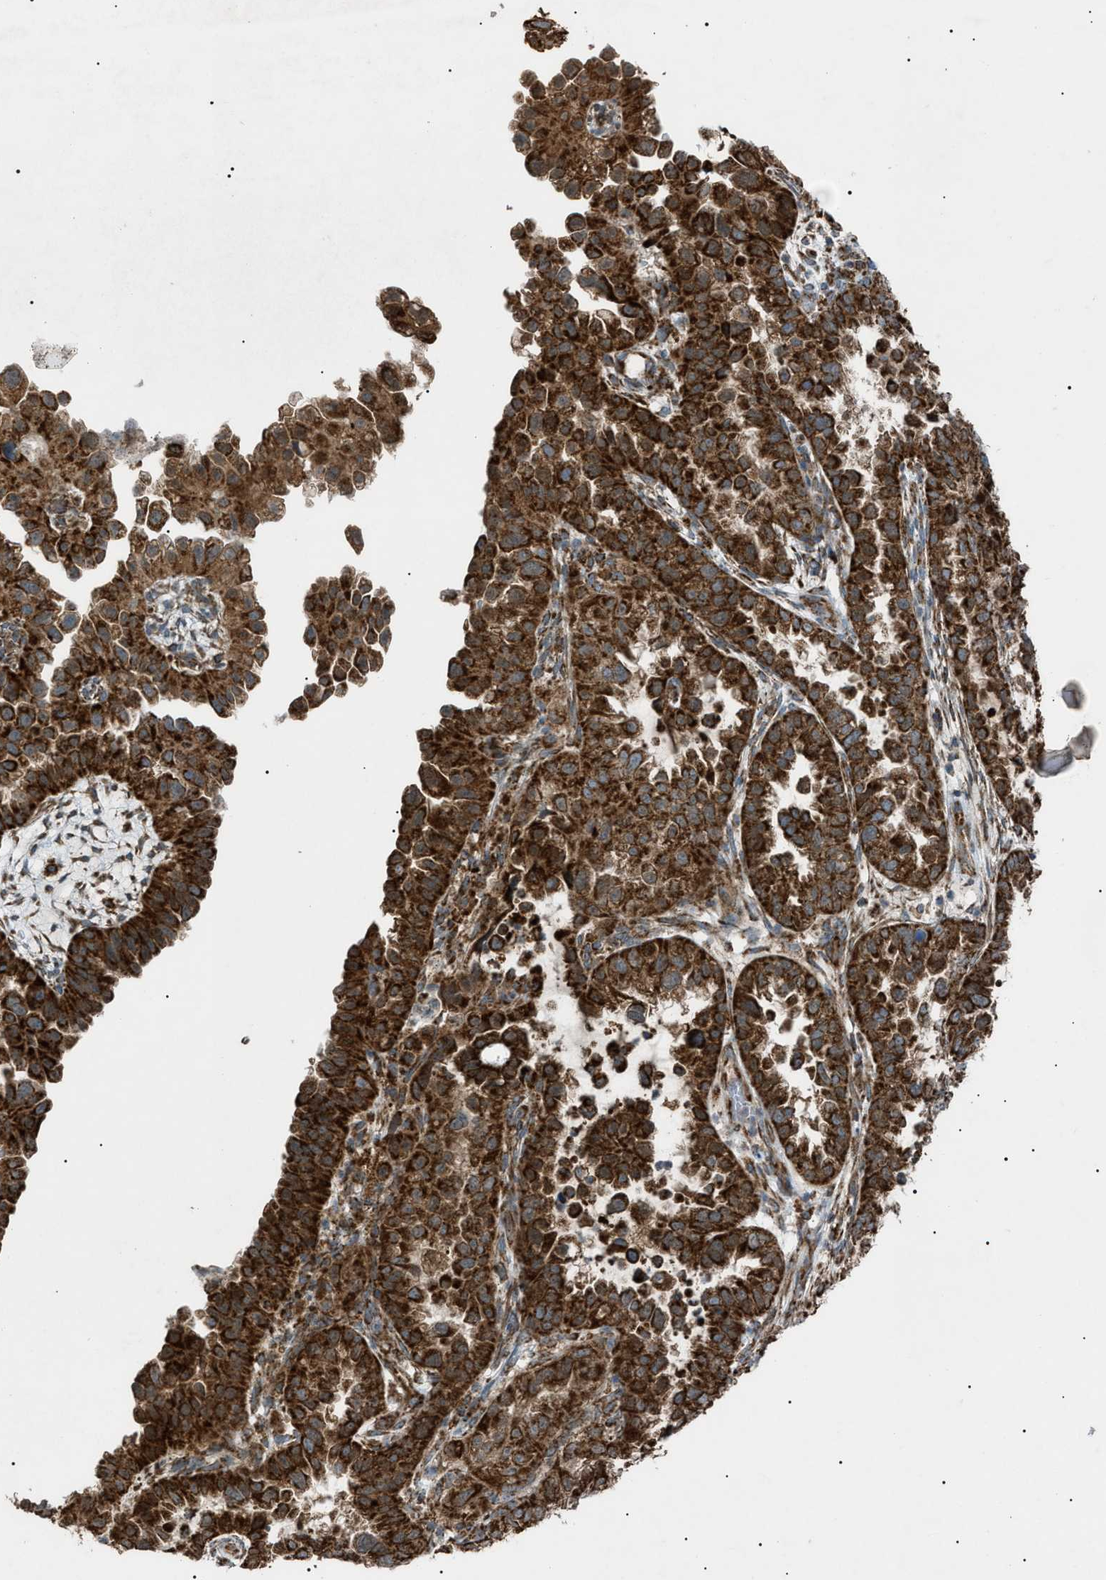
{"staining": {"intensity": "strong", "quantity": ">75%", "location": "cytoplasmic/membranous"}, "tissue": "endometrial cancer", "cell_type": "Tumor cells", "image_type": "cancer", "snomed": [{"axis": "morphology", "description": "Adenocarcinoma, NOS"}, {"axis": "topography", "description": "Endometrium"}], "caption": "This image reveals endometrial cancer (adenocarcinoma) stained with immunohistochemistry to label a protein in brown. The cytoplasmic/membranous of tumor cells show strong positivity for the protein. Nuclei are counter-stained blue.", "gene": "C1GALT1C1", "patient": {"sex": "female", "age": 85}}